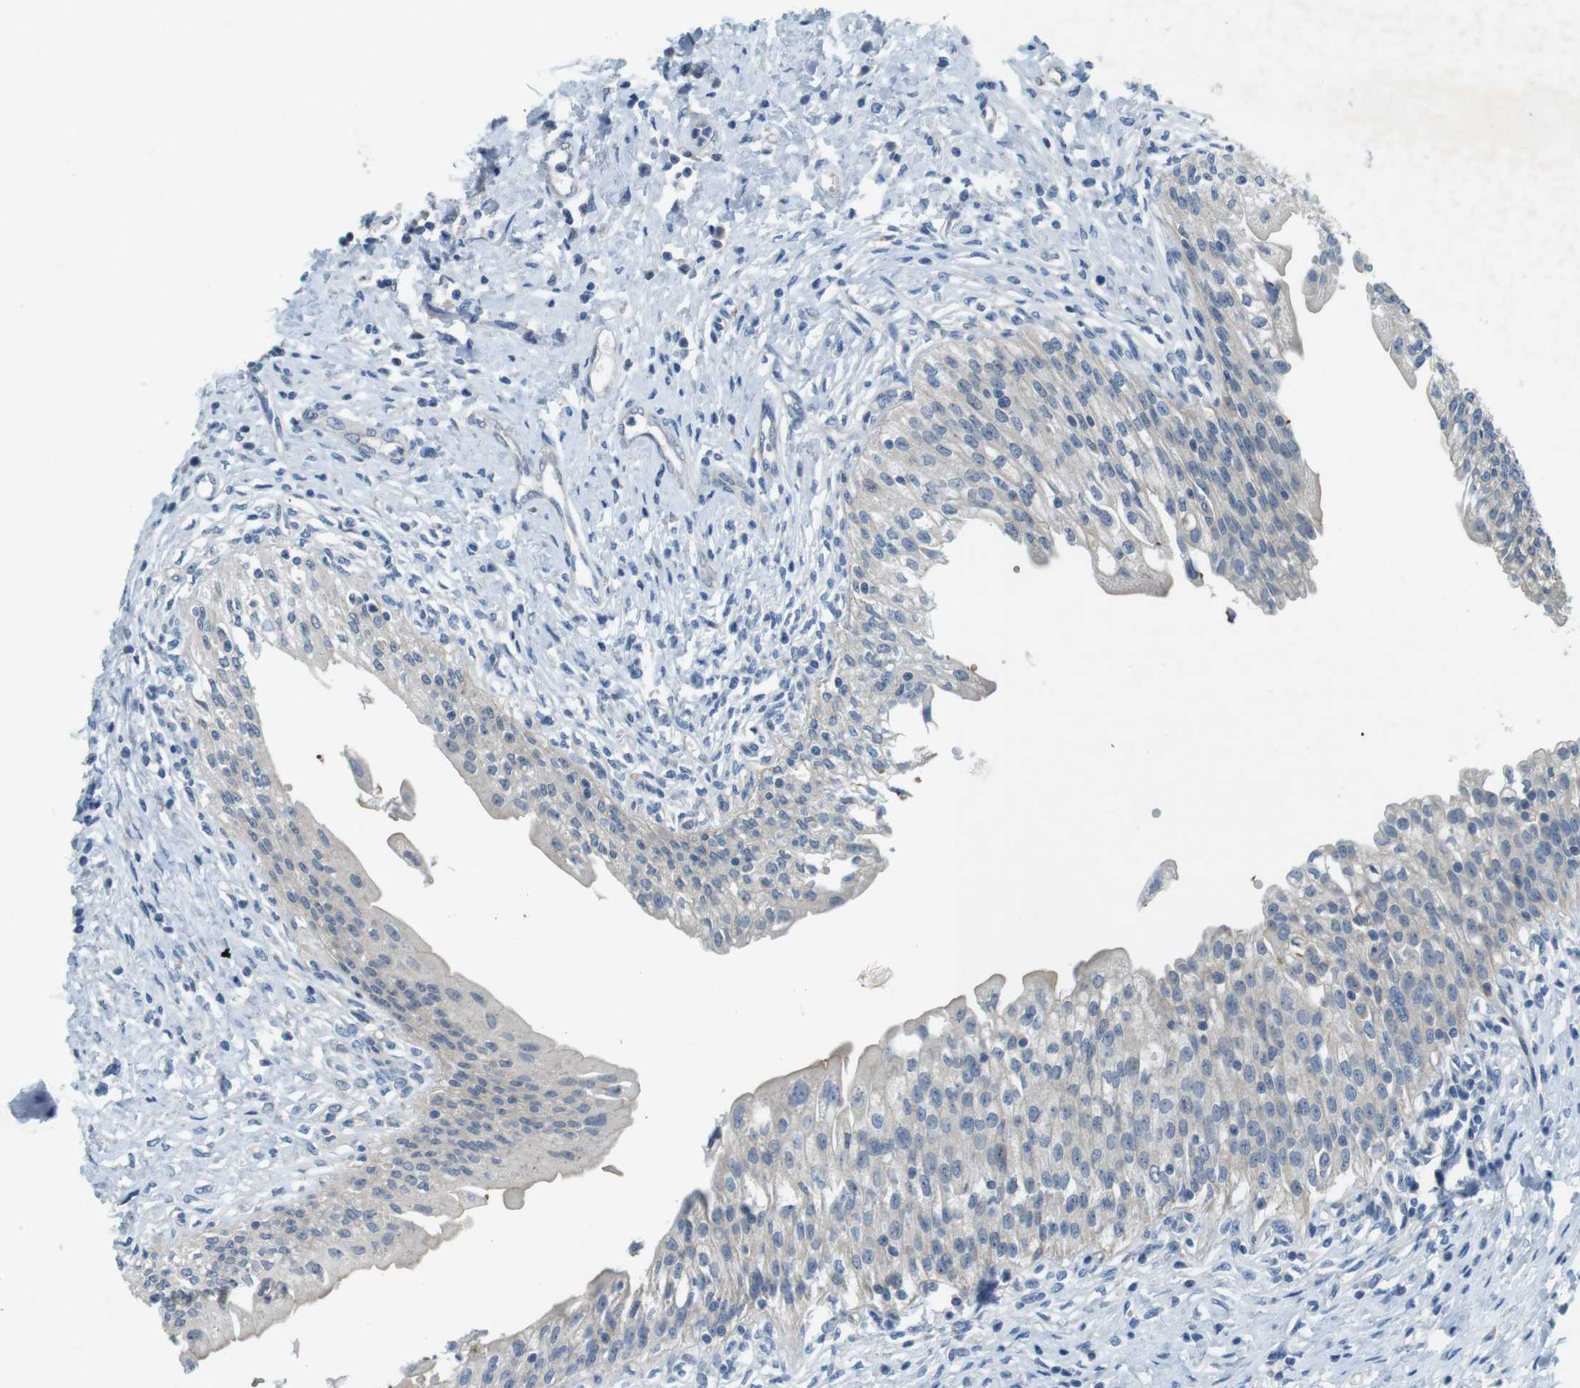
{"staining": {"intensity": "weak", "quantity": ">75%", "location": "cytoplasmic/membranous"}, "tissue": "urinary bladder", "cell_type": "Urothelial cells", "image_type": "normal", "snomed": [{"axis": "morphology", "description": "Normal tissue, NOS"}, {"axis": "morphology", "description": "Inflammation, NOS"}, {"axis": "topography", "description": "Urinary bladder"}], "caption": "Urothelial cells display weak cytoplasmic/membranous staining in approximately >75% of cells in benign urinary bladder. Immunohistochemistry (ihc) stains the protein in brown and the nuclei are stained blue.", "gene": "TYW1", "patient": {"sex": "female", "age": 80}}